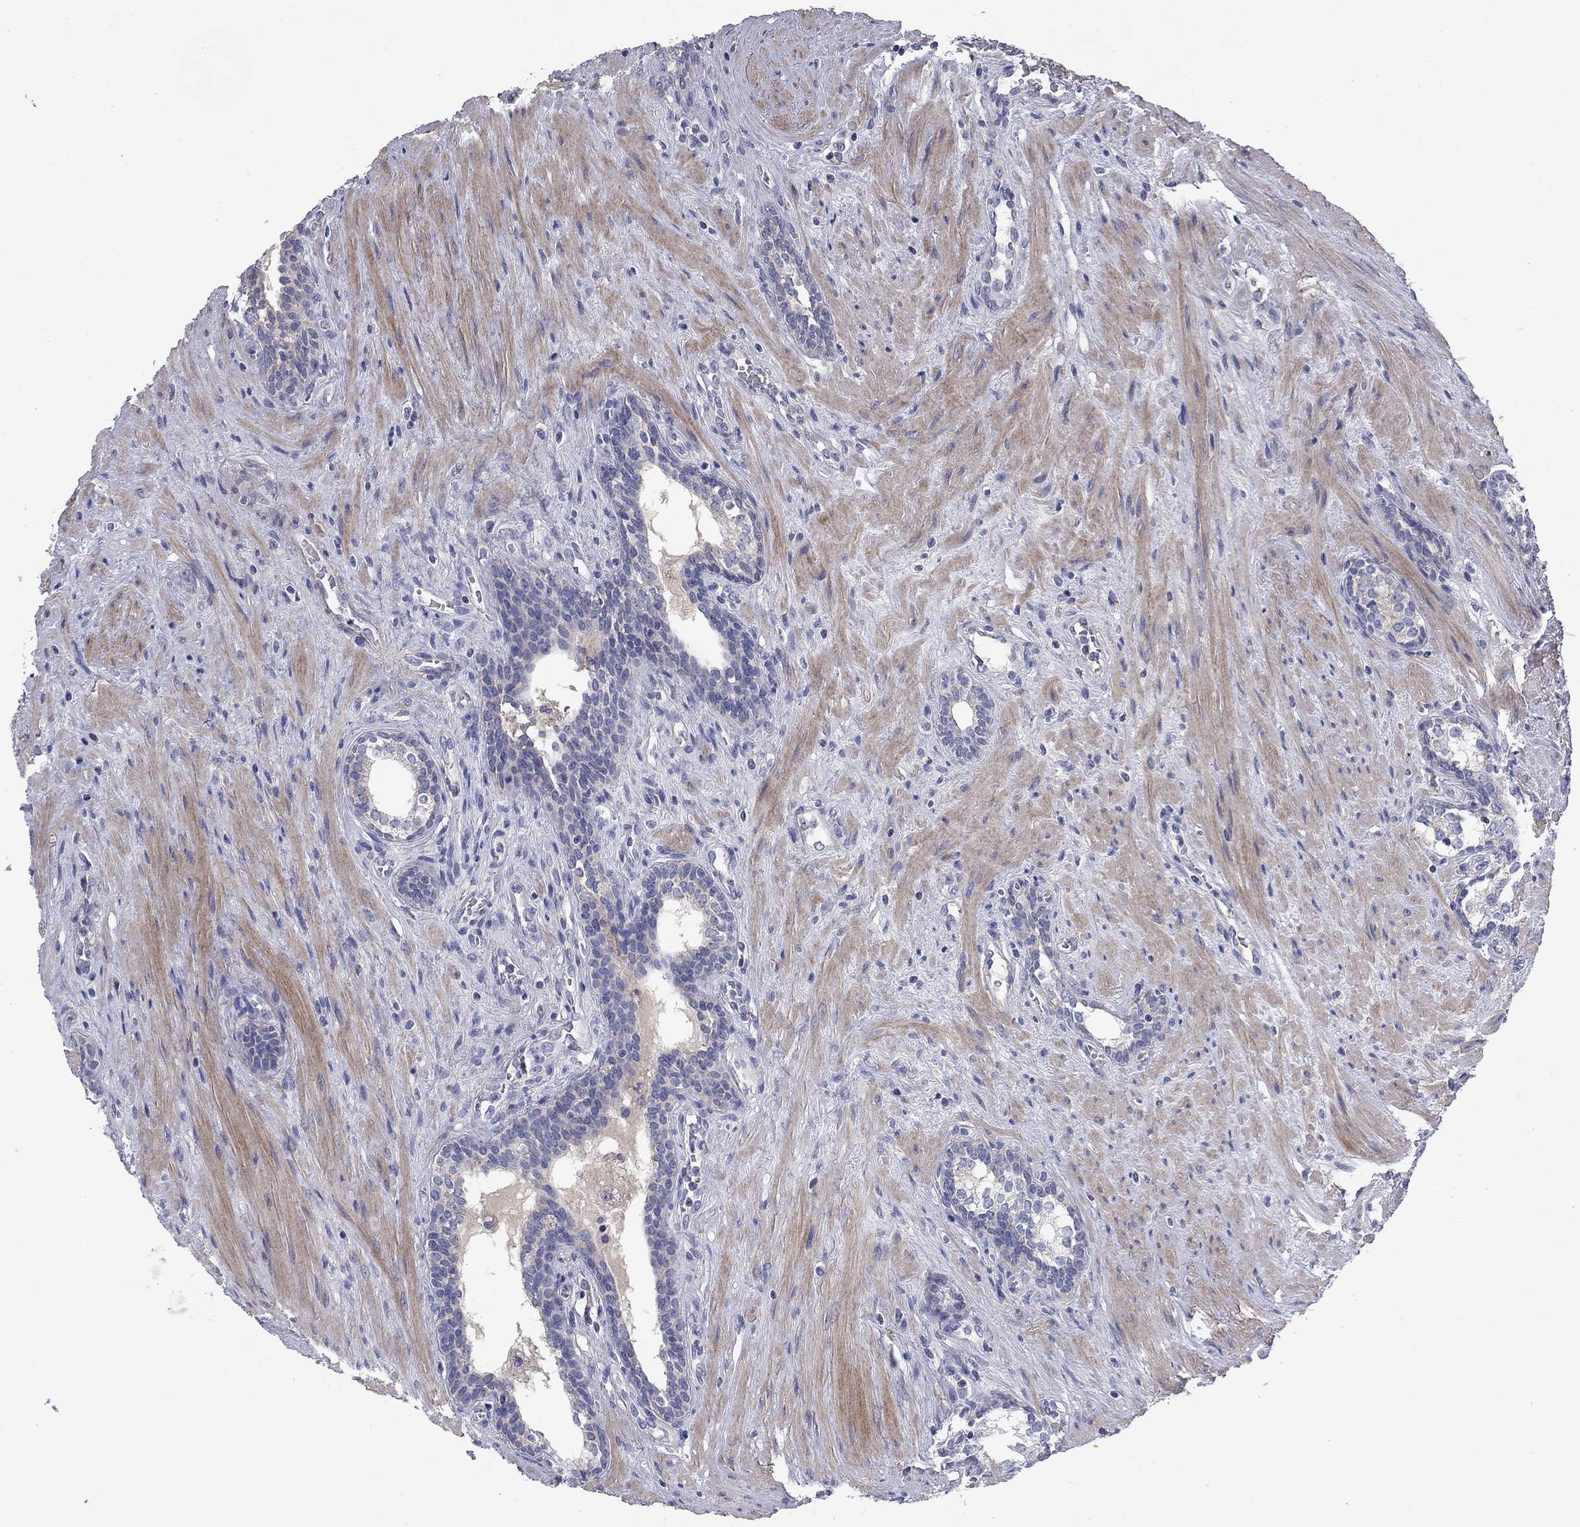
{"staining": {"intensity": "negative", "quantity": "none", "location": "none"}, "tissue": "prostate cancer", "cell_type": "Tumor cells", "image_type": "cancer", "snomed": [{"axis": "morphology", "description": "Adenocarcinoma, NOS"}, {"axis": "morphology", "description": "Adenocarcinoma, High grade"}, {"axis": "topography", "description": "Prostate"}], "caption": "Immunohistochemistry image of prostate cancer (adenocarcinoma) stained for a protein (brown), which exhibits no staining in tumor cells.", "gene": "FRK", "patient": {"sex": "male", "age": 61}}